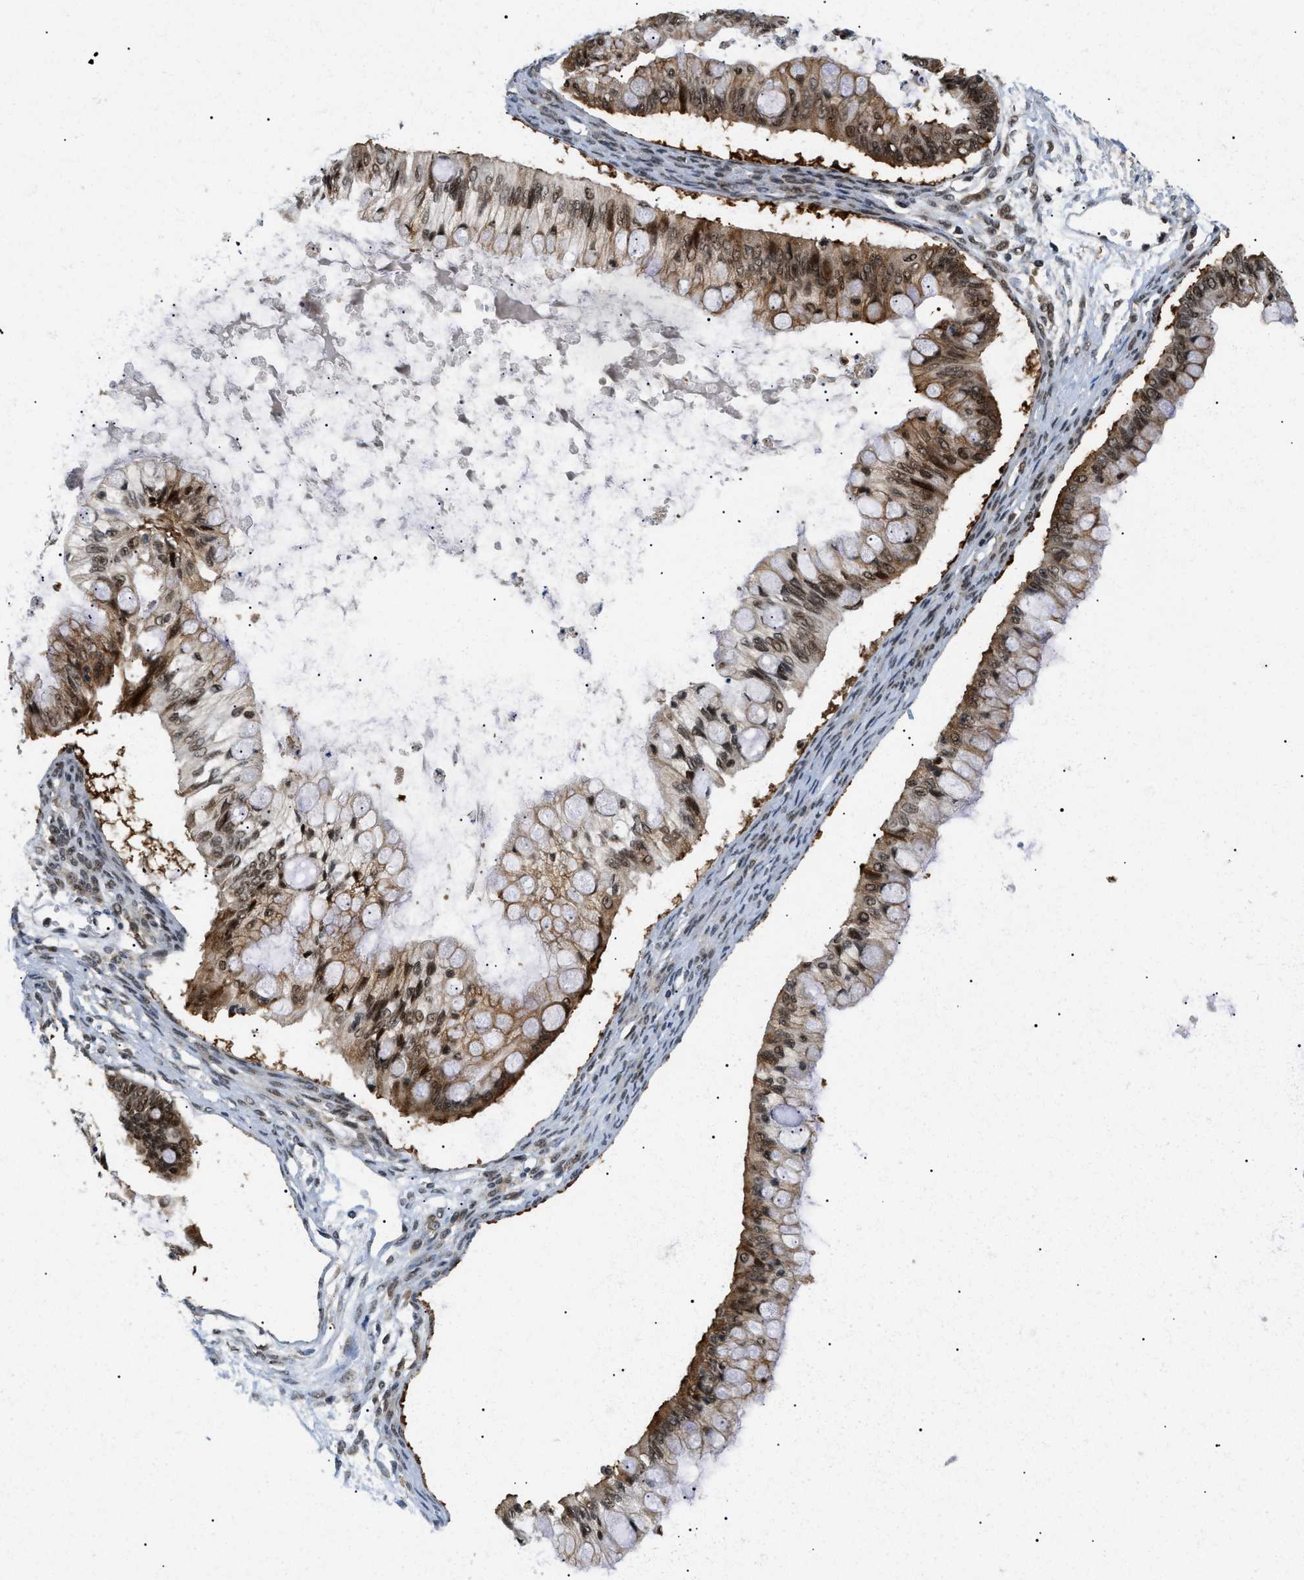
{"staining": {"intensity": "moderate", "quantity": ">75%", "location": "cytoplasmic/membranous,nuclear"}, "tissue": "ovarian cancer", "cell_type": "Tumor cells", "image_type": "cancer", "snomed": [{"axis": "morphology", "description": "Cystadenocarcinoma, mucinous, NOS"}, {"axis": "topography", "description": "Ovary"}], "caption": "A high-resolution image shows IHC staining of ovarian cancer, which exhibits moderate cytoplasmic/membranous and nuclear positivity in approximately >75% of tumor cells.", "gene": "RBM15", "patient": {"sex": "female", "age": 57}}